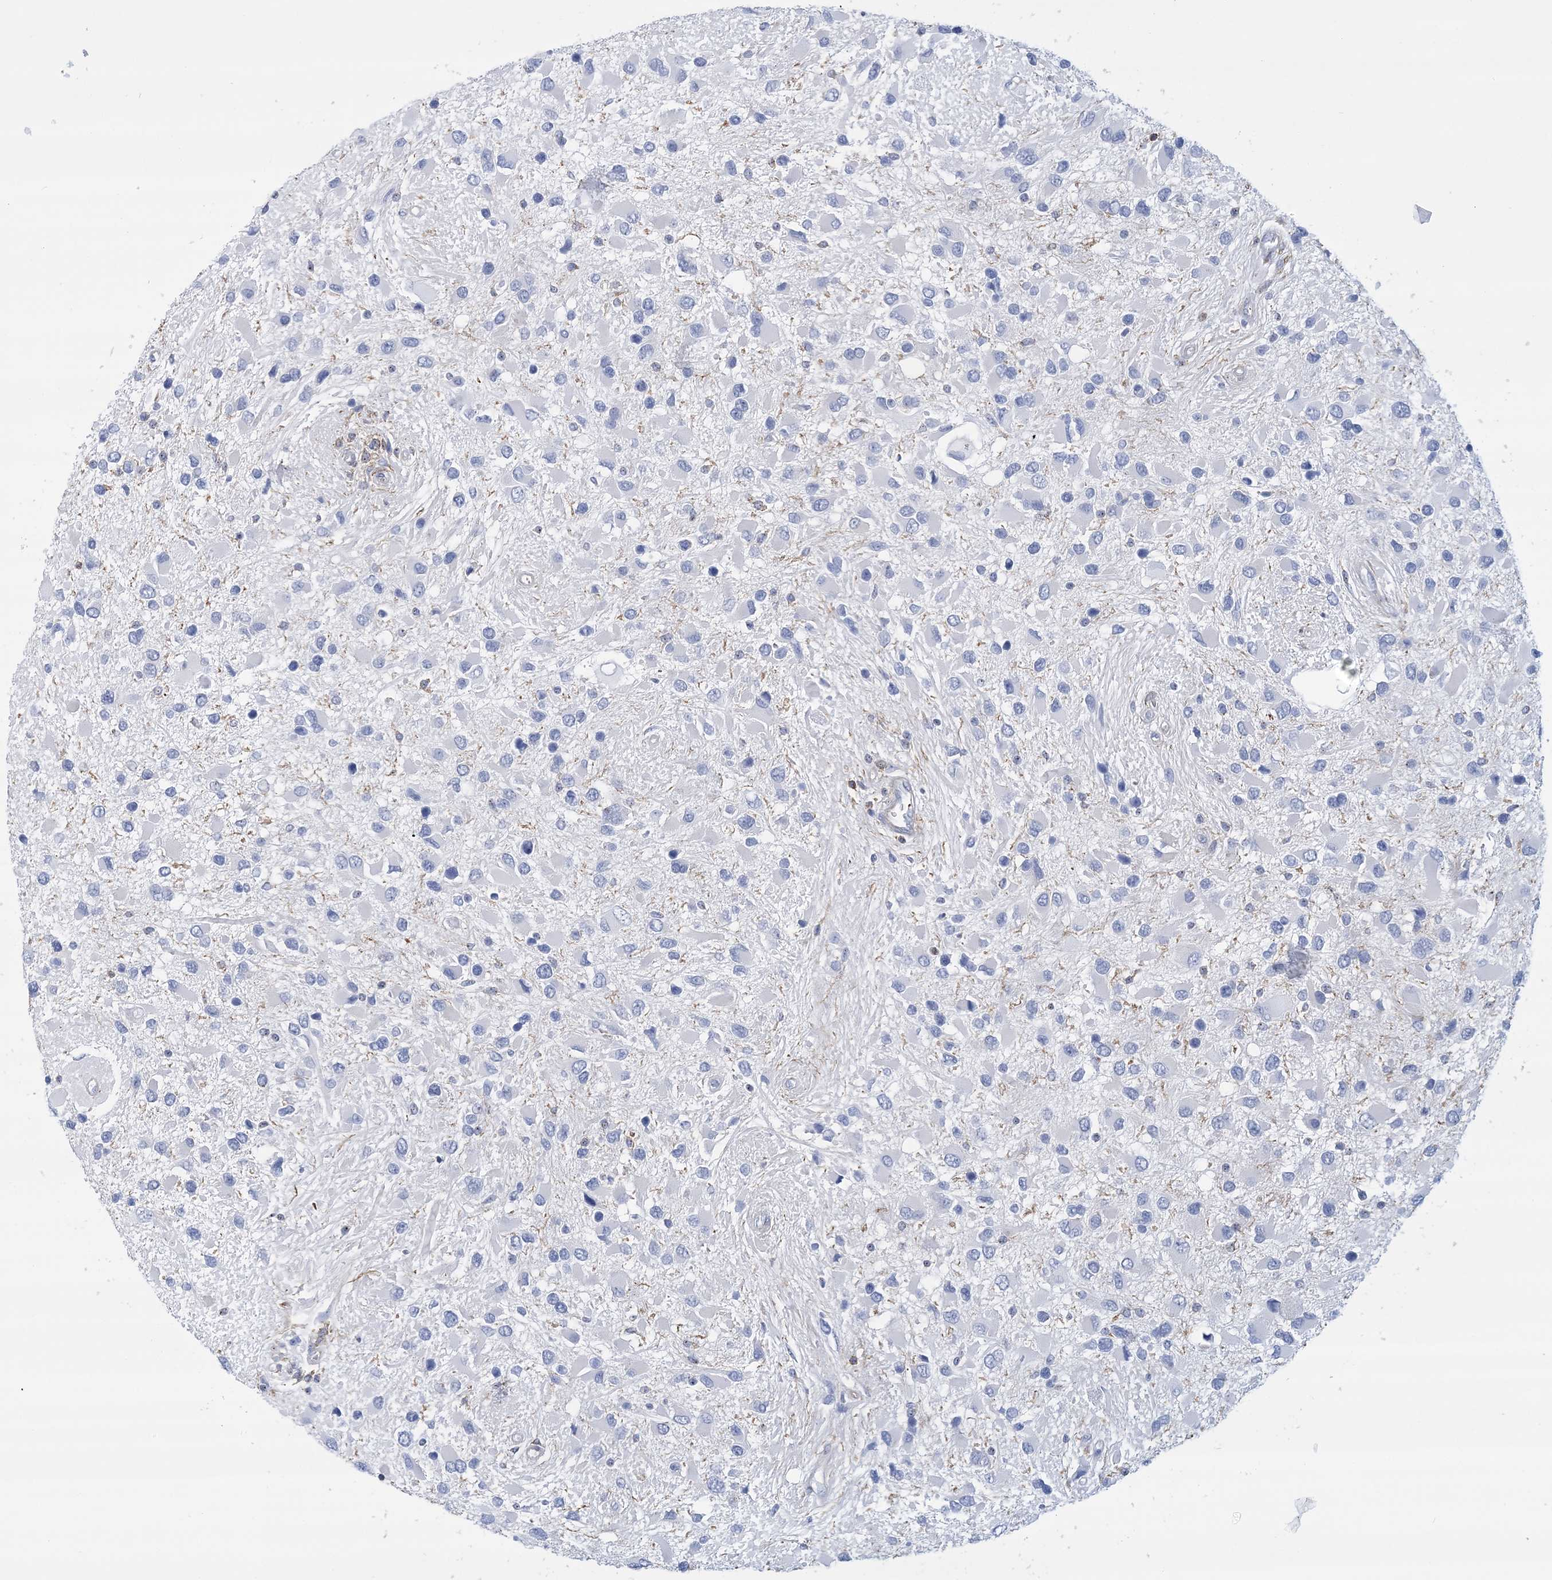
{"staining": {"intensity": "negative", "quantity": "none", "location": "none"}, "tissue": "glioma", "cell_type": "Tumor cells", "image_type": "cancer", "snomed": [{"axis": "morphology", "description": "Glioma, malignant, High grade"}, {"axis": "topography", "description": "Brain"}], "caption": "Tumor cells are negative for protein expression in human malignant high-grade glioma. (DAB immunohistochemistry, high magnification).", "gene": "C11orf21", "patient": {"sex": "male", "age": 53}}